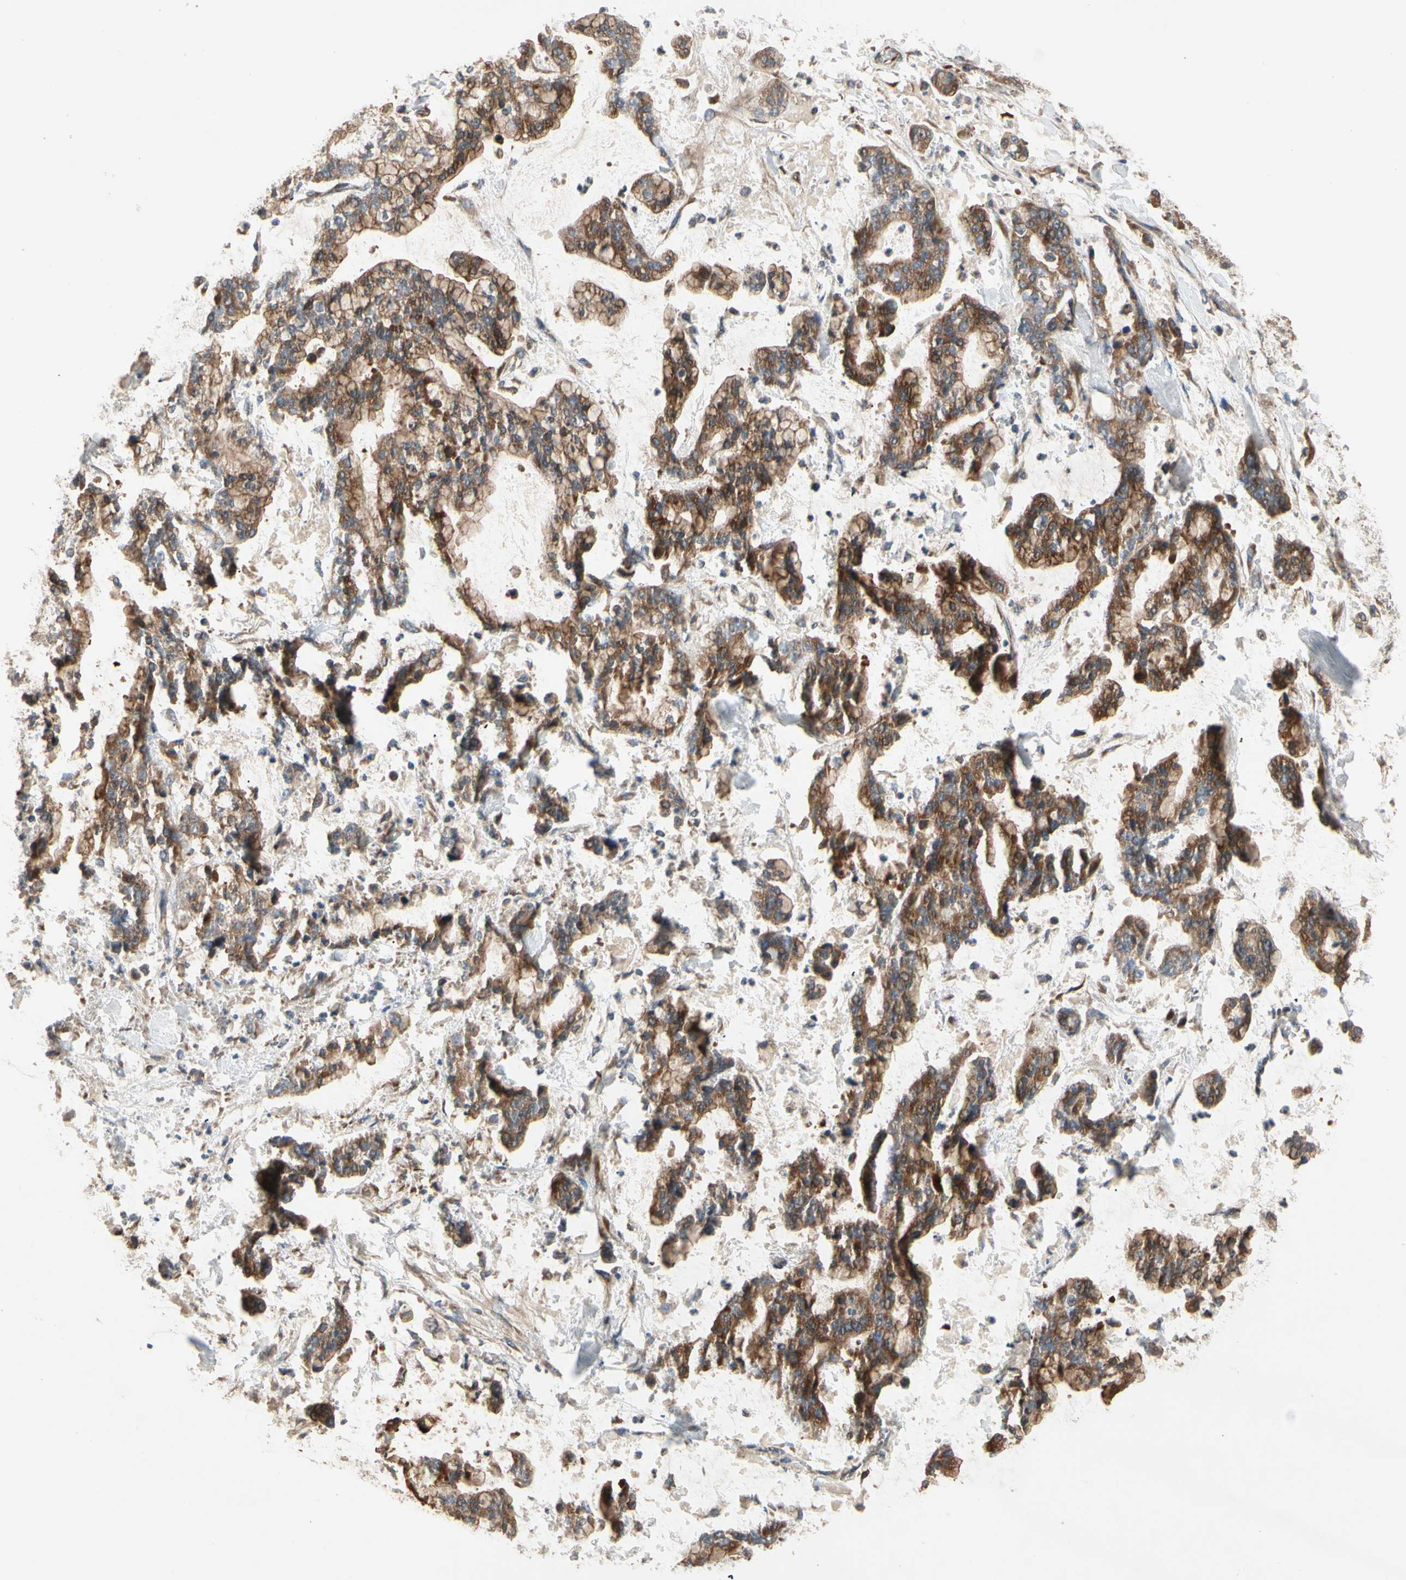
{"staining": {"intensity": "strong", "quantity": ">75%", "location": "cytoplasmic/membranous"}, "tissue": "stomach cancer", "cell_type": "Tumor cells", "image_type": "cancer", "snomed": [{"axis": "morphology", "description": "Normal tissue, NOS"}, {"axis": "morphology", "description": "Adenocarcinoma, NOS"}, {"axis": "topography", "description": "Stomach, upper"}, {"axis": "topography", "description": "Stomach"}], "caption": "Immunohistochemistry (IHC) image of stomach cancer (adenocarcinoma) stained for a protein (brown), which shows high levels of strong cytoplasmic/membranous expression in approximately >75% of tumor cells.", "gene": "XYLT1", "patient": {"sex": "male", "age": 76}}